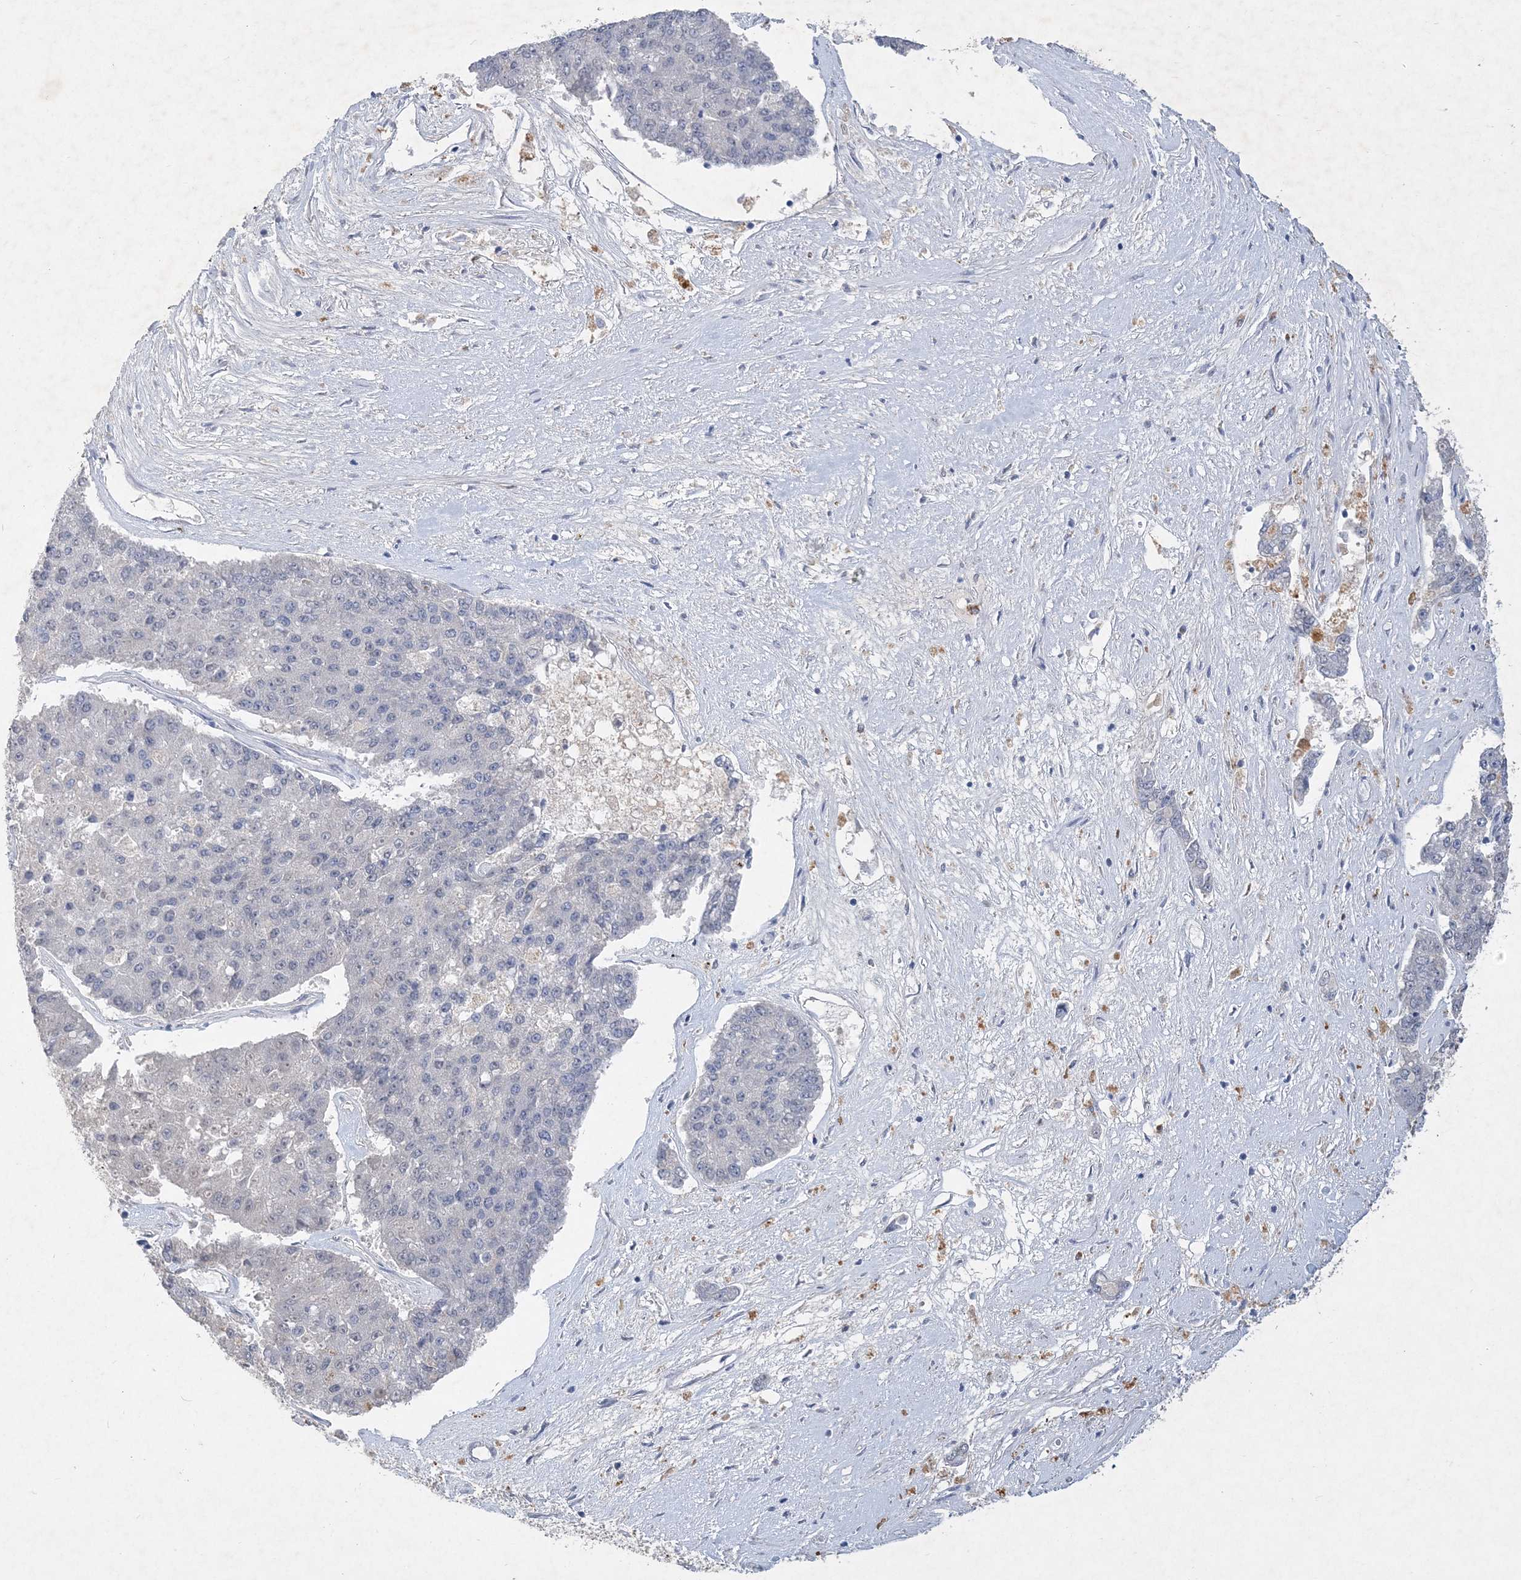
{"staining": {"intensity": "negative", "quantity": "none", "location": "none"}, "tissue": "pancreatic cancer", "cell_type": "Tumor cells", "image_type": "cancer", "snomed": [{"axis": "morphology", "description": "Adenocarcinoma, NOS"}, {"axis": "topography", "description": "Pancreas"}], "caption": "A high-resolution image shows IHC staining of pancreatic cancer (adenocarcinoma), which displays no significant expression in tumor cells.", "gene": "C11orf58", "patient": {"sex": "male", "age": 50}}